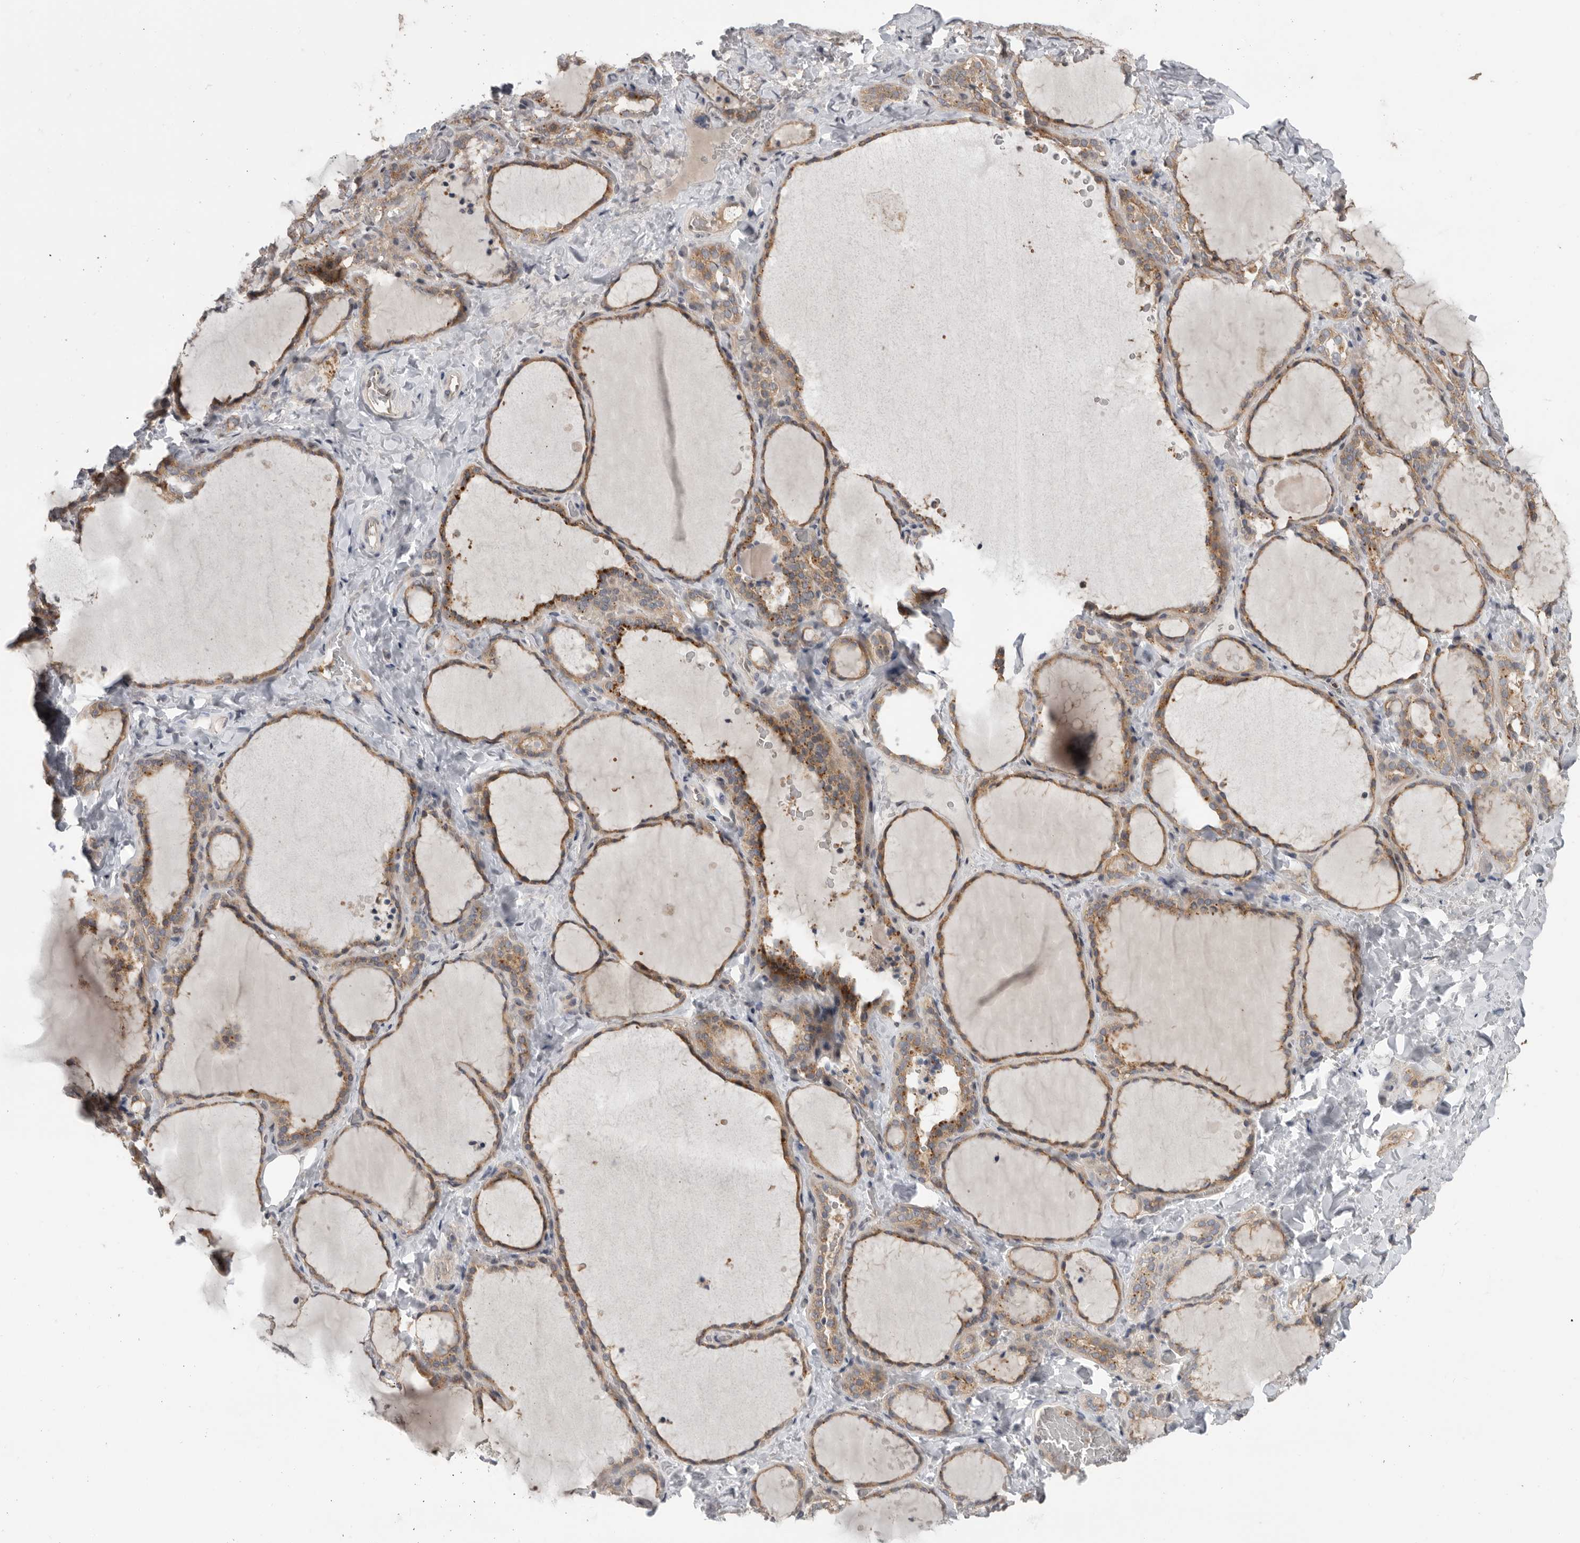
{"staining": {"intensity": "moderate", "quantity": ">75%", "location": "cytoplasmic/membranous"}, "tissue": "thyroid gland", "cell_type": "Glandular cells", "image_type": "normal", "snomed": [{"axis": "morphology", "description": "Normal tissue, NOS"}, {"axis": "topography", "description": "Thyroid gland"}], "caption": "IHC histopathology image of normal thyroid gland: human thyroid gland stained using immunohistochemistry (IHC) reveals medium levels of moderate protein expression localized specifically in the cytoplasmic/membranous of glandular cells, appearing as a cytoplasmic/membranous brown color.", "gene": "KLK5", "patient": {"sex": "female", "age": 22}}